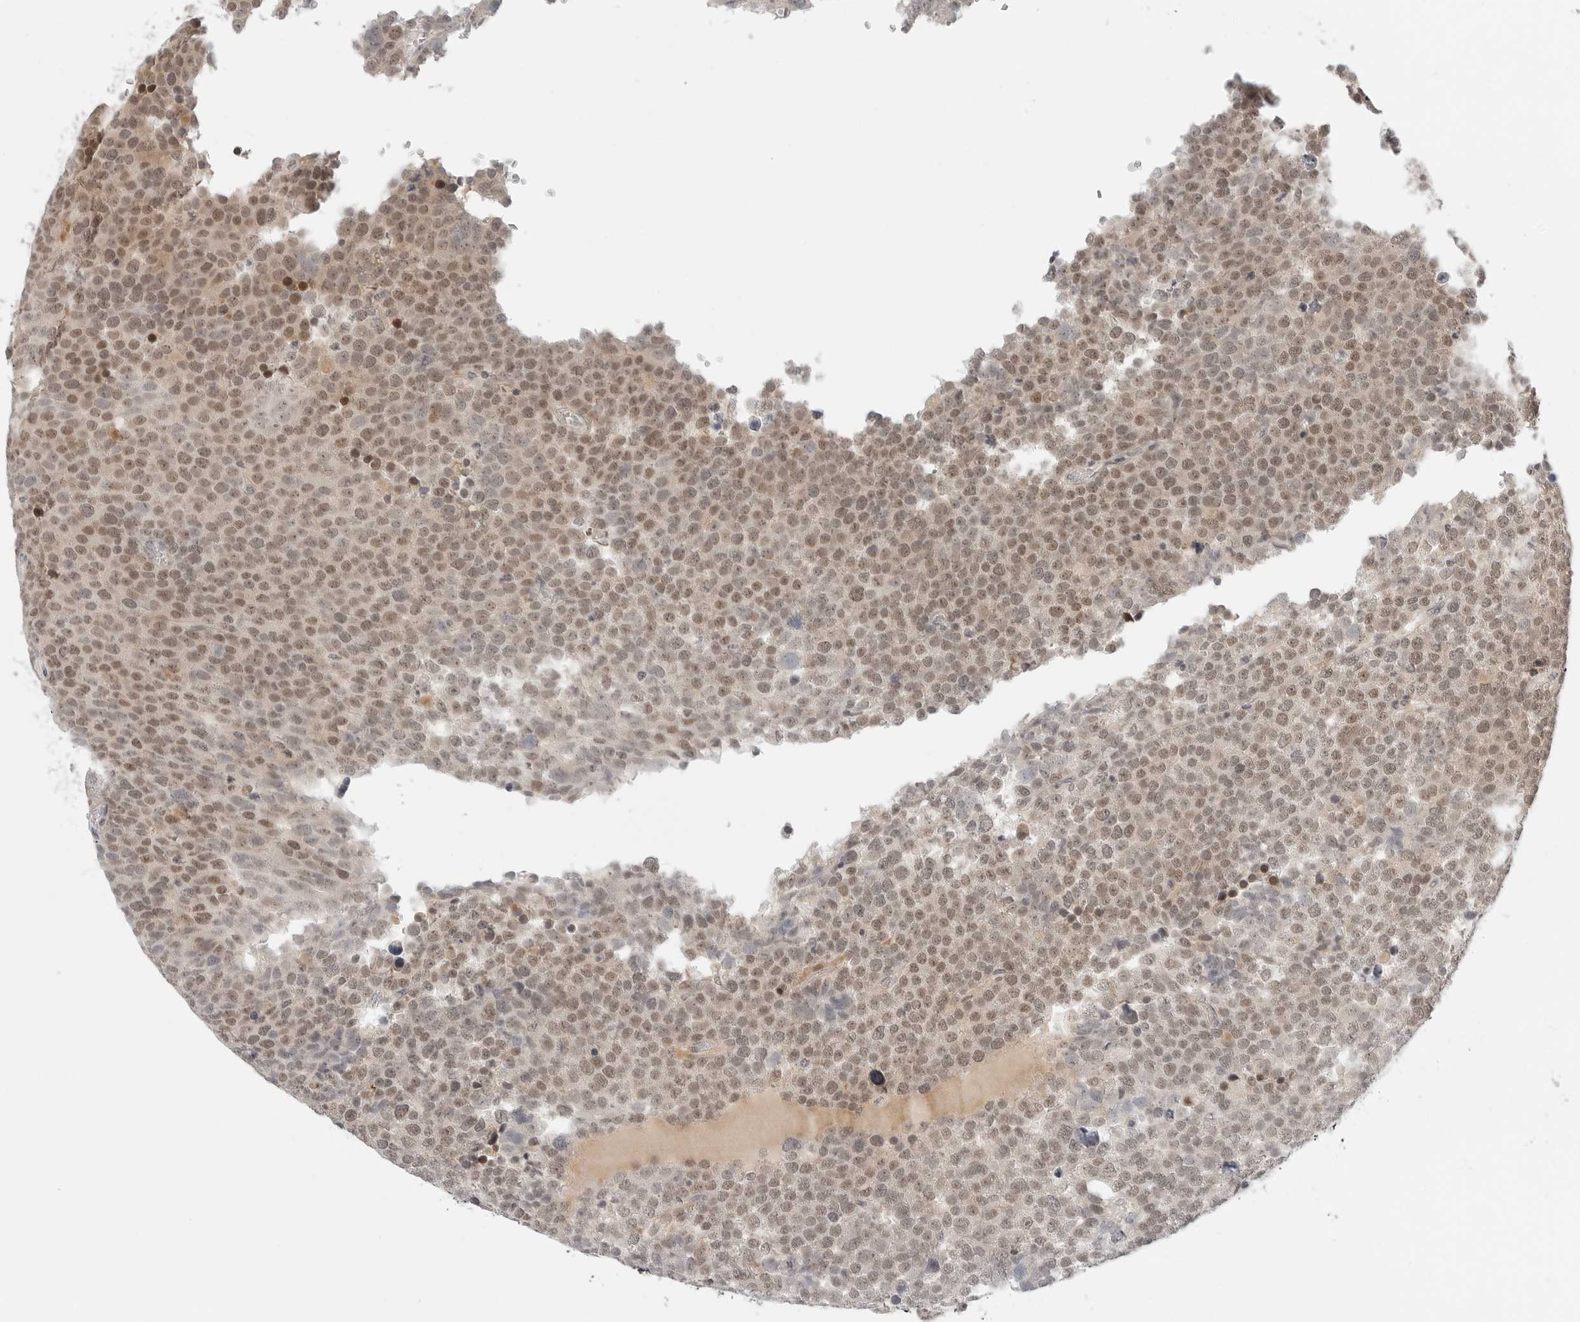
{"staining": {"intensity": "moderate", "quantity": ">75%", "location": "nuclear"}, "tissue": "testis cancer", "cell_type": "Tumor cells", "image_type": "cancer", "snomed": [{"axis": "morphology", "description": "Seminoma, NOS"}, {"axis": "topography", "description": "Testis"}], "caption": "Tumor cells display medium levels of moderate nuclear staining in approximately >75% of cells in testis cancer. (IHC, brightfield microscopy, high magnification).", "gene": "TSEN2", "patient": {"sex": "male", "age": 71}}